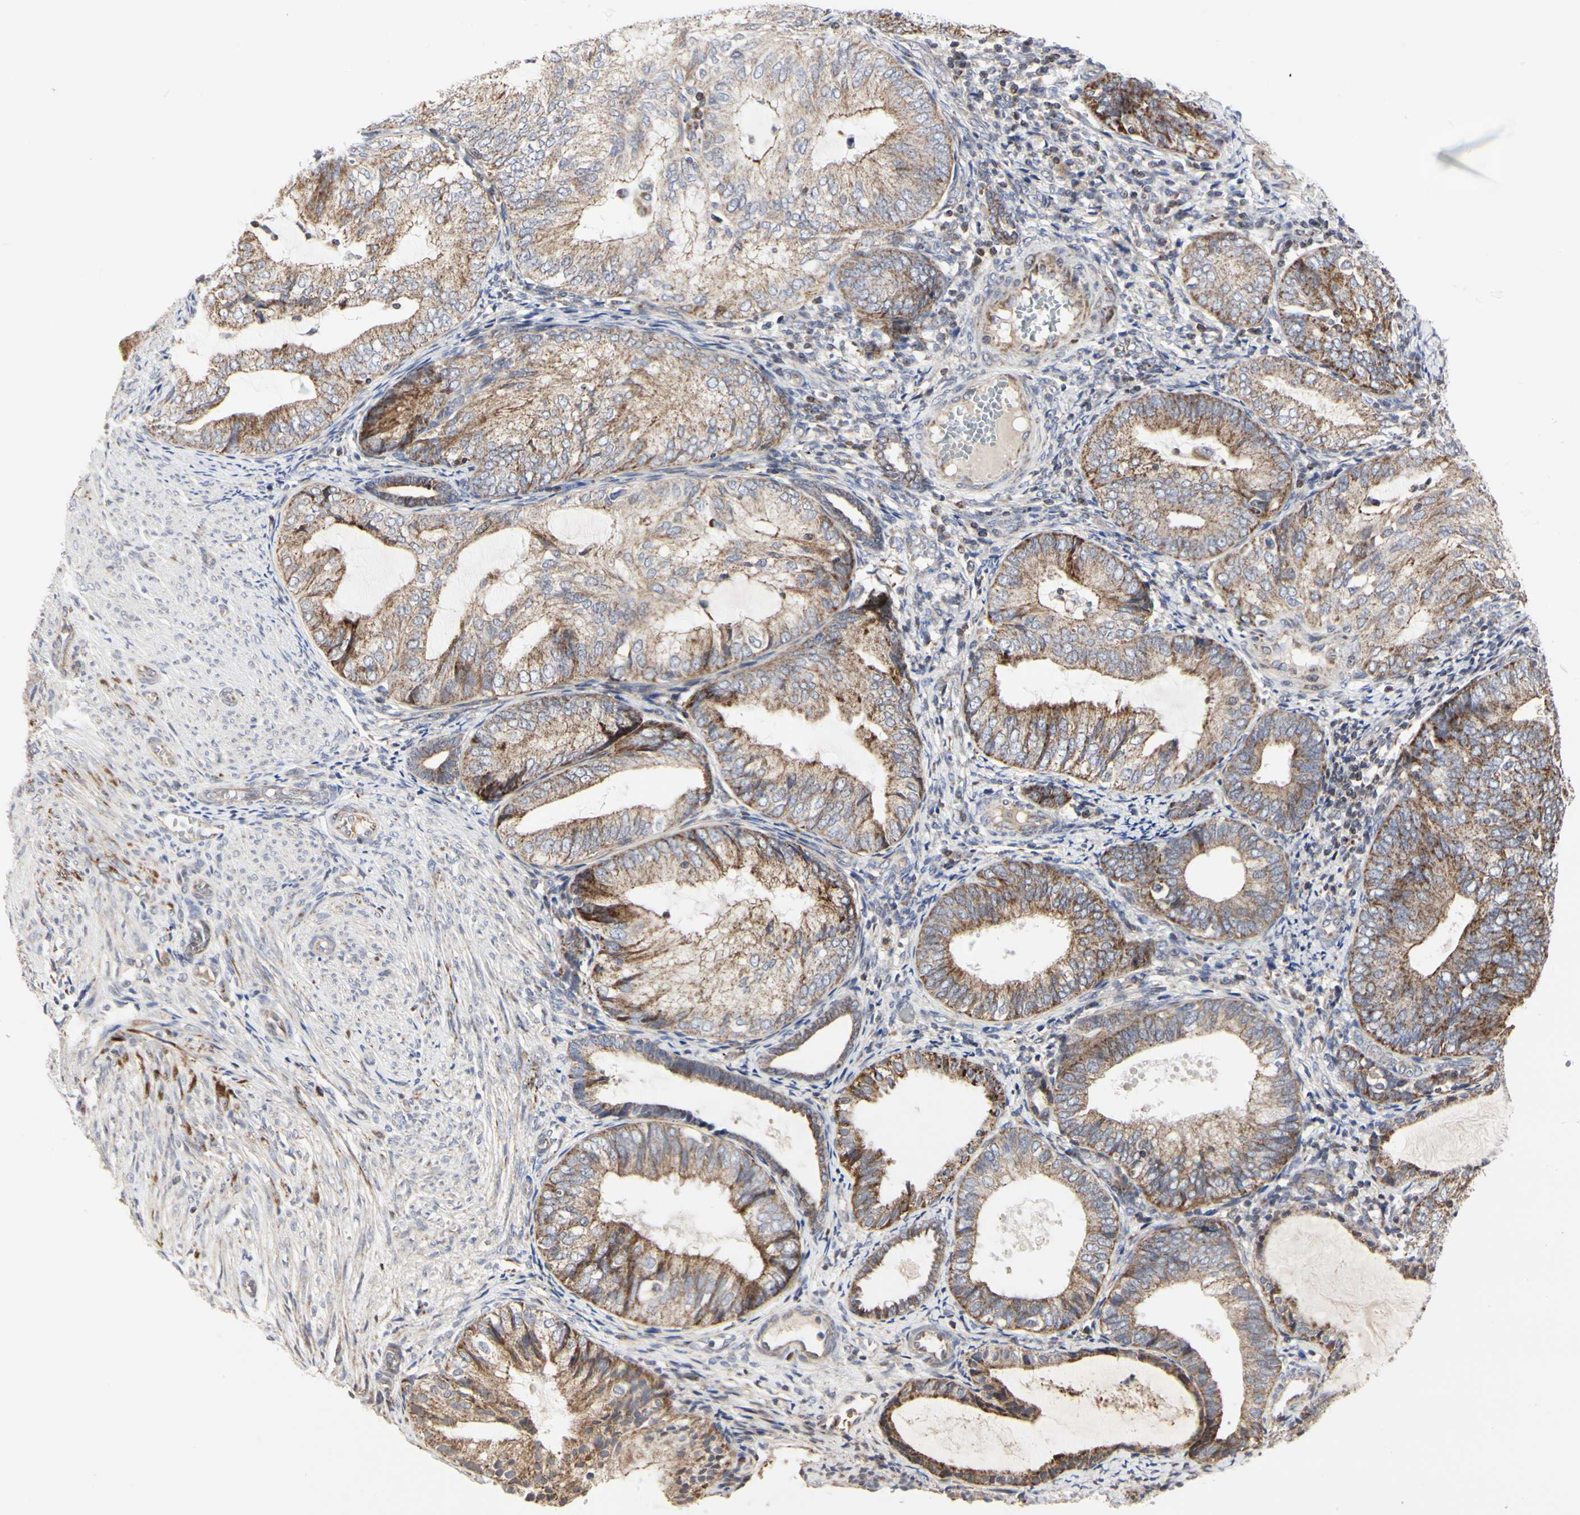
{"staining": {"intensity": "moderate", "quantity": ">75%", "location": "cytoplasmic/membranous"}, "tissue": "endometrial cancer", "cell_type": "Tumor cells", "image_type": "cancer", "snomed": [{"axis": "morphology", "description": "Adenocarcinoma, NOS"}, {"axis": "topography", "description": "Endometrium"}], "caption": "Immunohistochemical staining of human adenocarcinoma (endometrial) demonstrates moderate cytoplasmic/membranous protein positivity in about >75% of tumor cells.", "gene": "TSKU", "patient": {"sex": "female", "age": 81}}